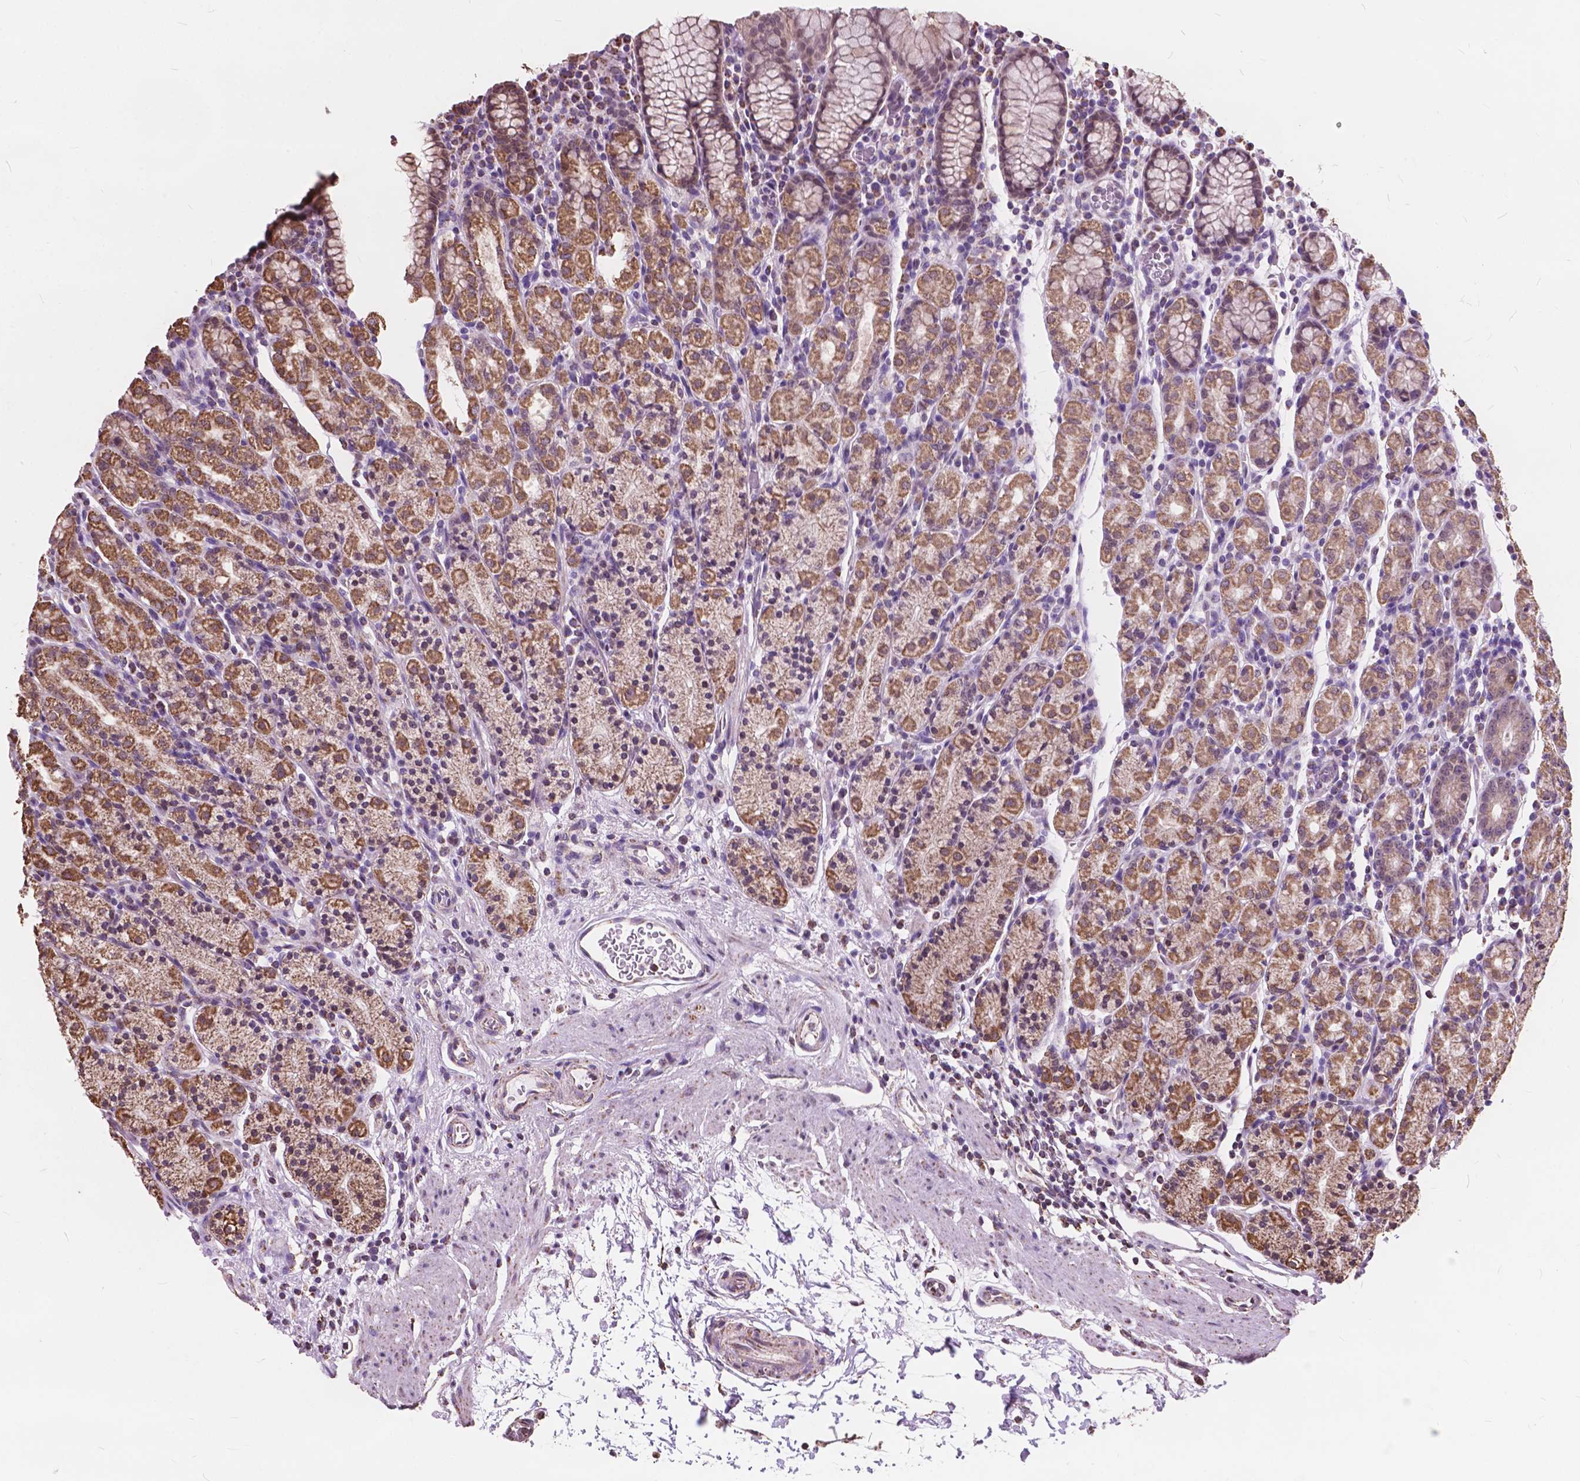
{"staining": {"intensity": "moderate", "quantity": ">75%", "location": "cytoplasmic/membranous"}, "tissue": "stomach", "cell_type": "Glandular cells", "image_type": "normal", "snomed": [{"axis": "morphology", "description": "Normal tissue, NOS"}, {"axis": "topography", "description": "Stomach, upper"}, {"axis": "topography", "description": "Stomach"}], "caption": "Protein expression analysis of normal human stomach reveals moderate cytoplasmic/membranous expression in about >75% of glandular cells. Immunohistochemistry stains the protein of interest in brown and the nuclei are stained blue.", "gene": "SCOC", "patient": {"sex": "male", "age": 62}}